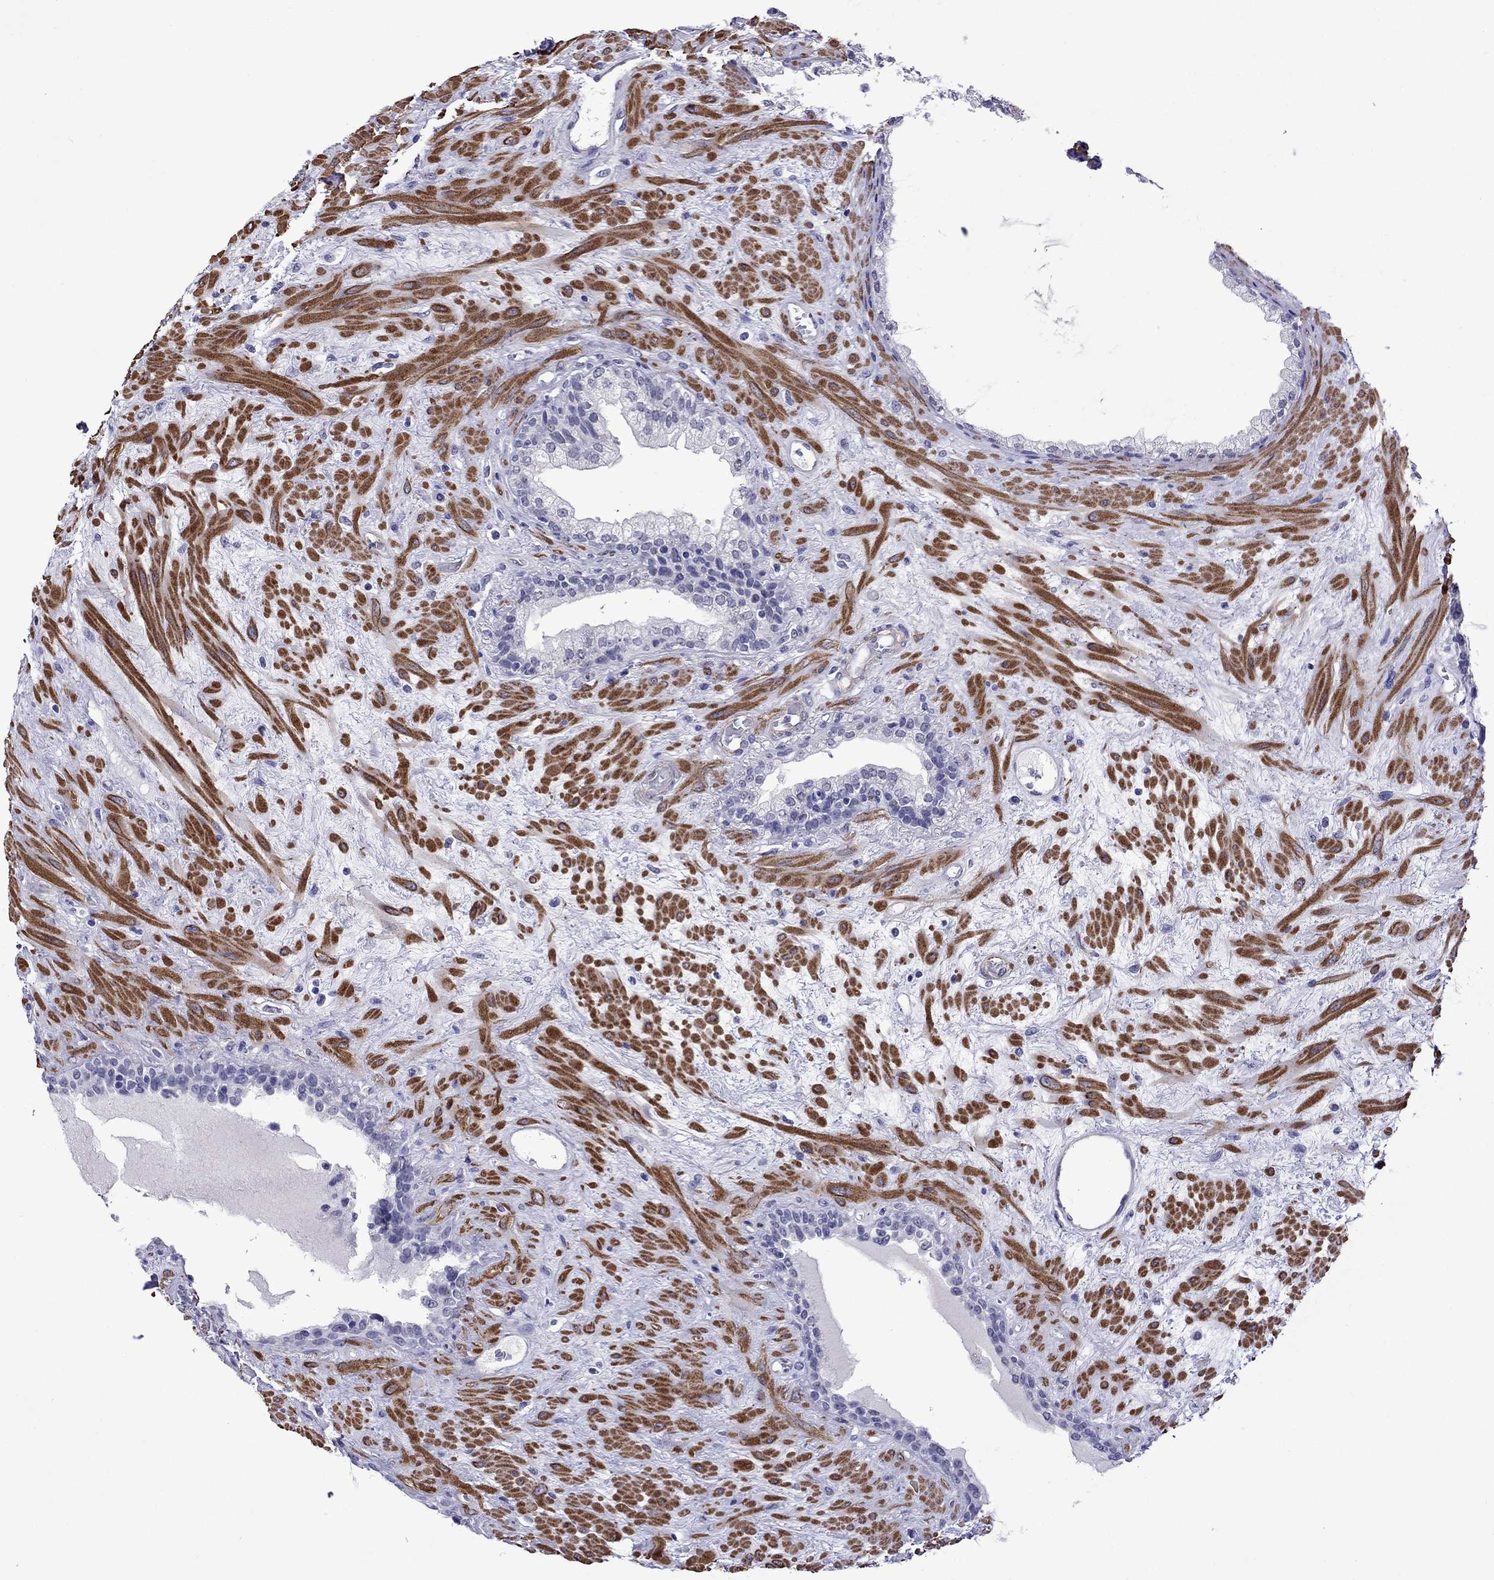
{"staining": {"intensity": "negative", "quantity": "none", "location": "none"}, "tissue": "prostate", "cell_type": "Glandular cells", "image_type": "normal", "snomed": [{"axis": "morphology", "description": "Normal tissue, NOS"}, {"axis": "topography", "description": "Prostate"}], "caption": "Immunohistochemistry (IHC) micrograph of normal prostate: prostate stained with DAB (3,3'-diaminobenzidine) displays no significant protein staining in glandular cells. Nuclei are stained in blue.", "gene": "CHRNA5", "patient": {"sex": "male", "age": 63}}